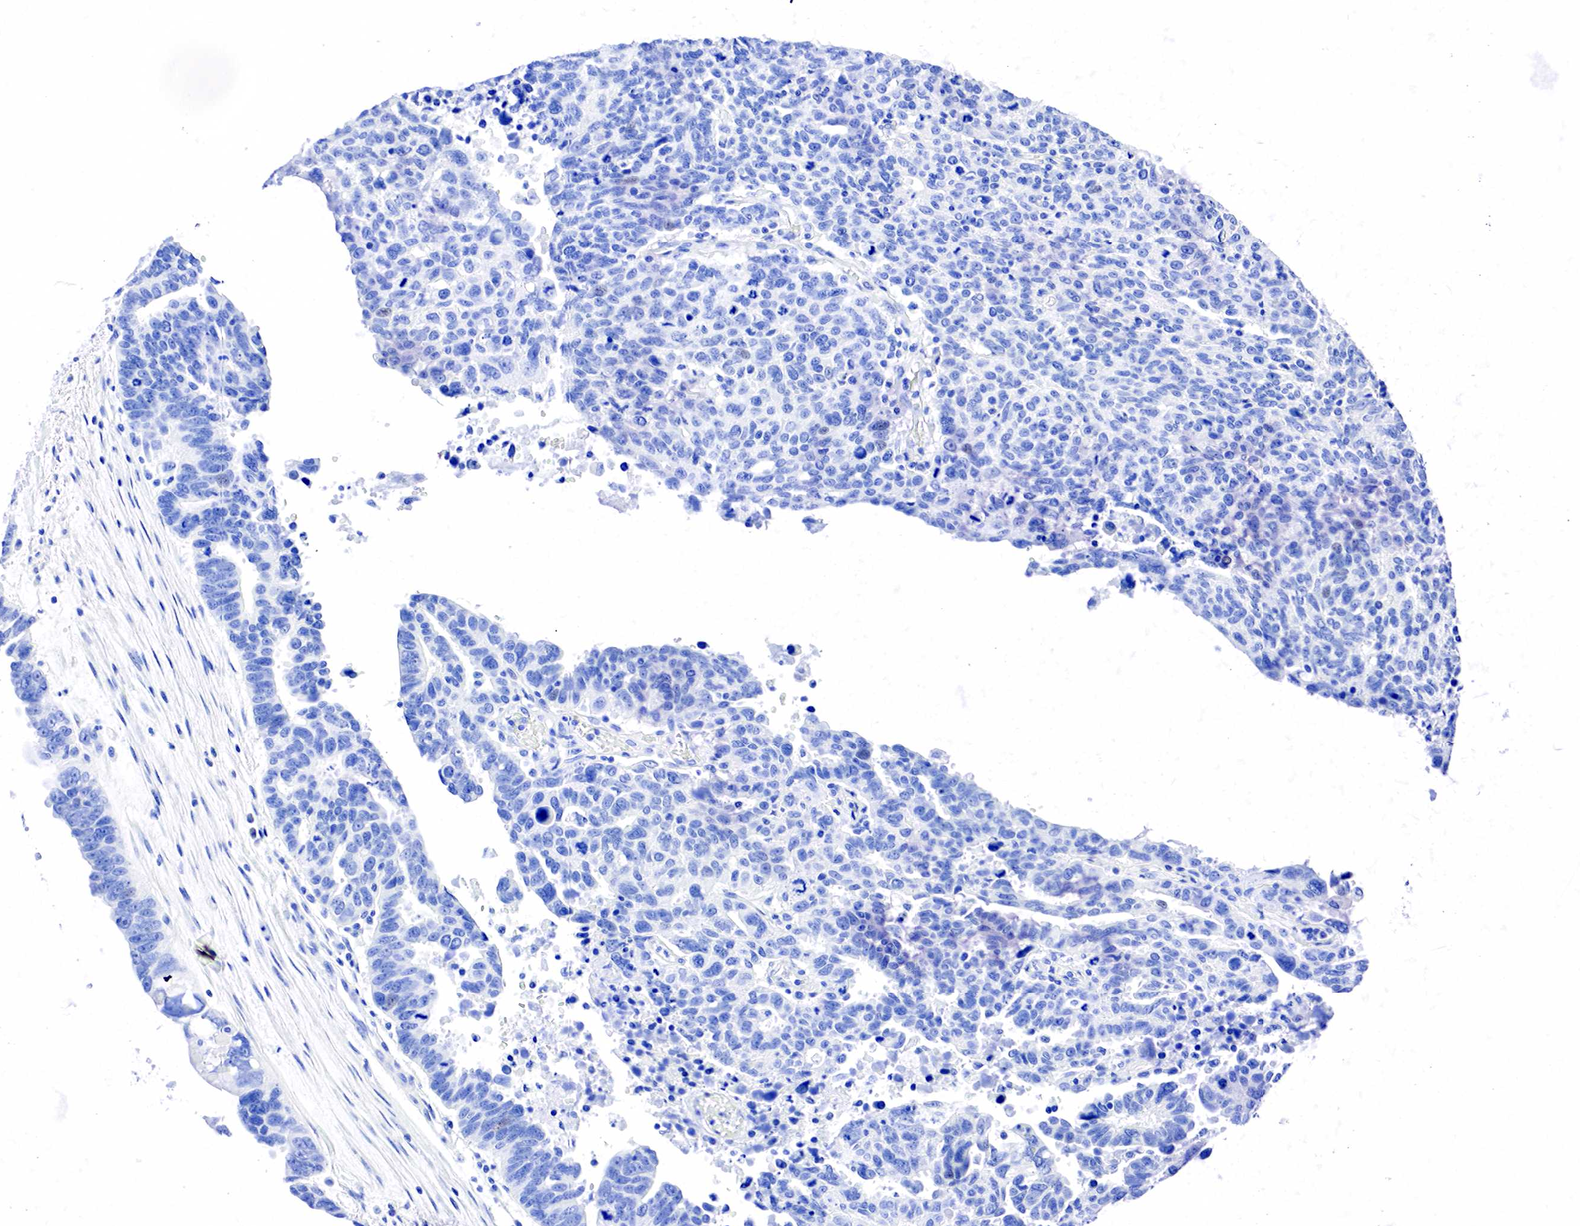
{"staining": {"intensity": "negative", "quantity": "none", "location": "none"}, "tissue": "ovarian cancer", "cell_type": "Tumor cells", "image_type": "cancer", "snomed": [{"axis": "morphology", "description": "Carcinoma, endometroid"}, {"axis": "morphology", "description": "Cystadenocarcinoma, serous, NOS"}, {"axis": "topography", "description": "Ovary"}], "caption": "There is no significant staining in tumor cells of ovarian cancer. Brightfield microscopy of IHC stained with DAB (brown) and hematoxylin (blue), captured at high magnification.", "gene": "PTH", "patient": {"sex": "female", "age": 45}}